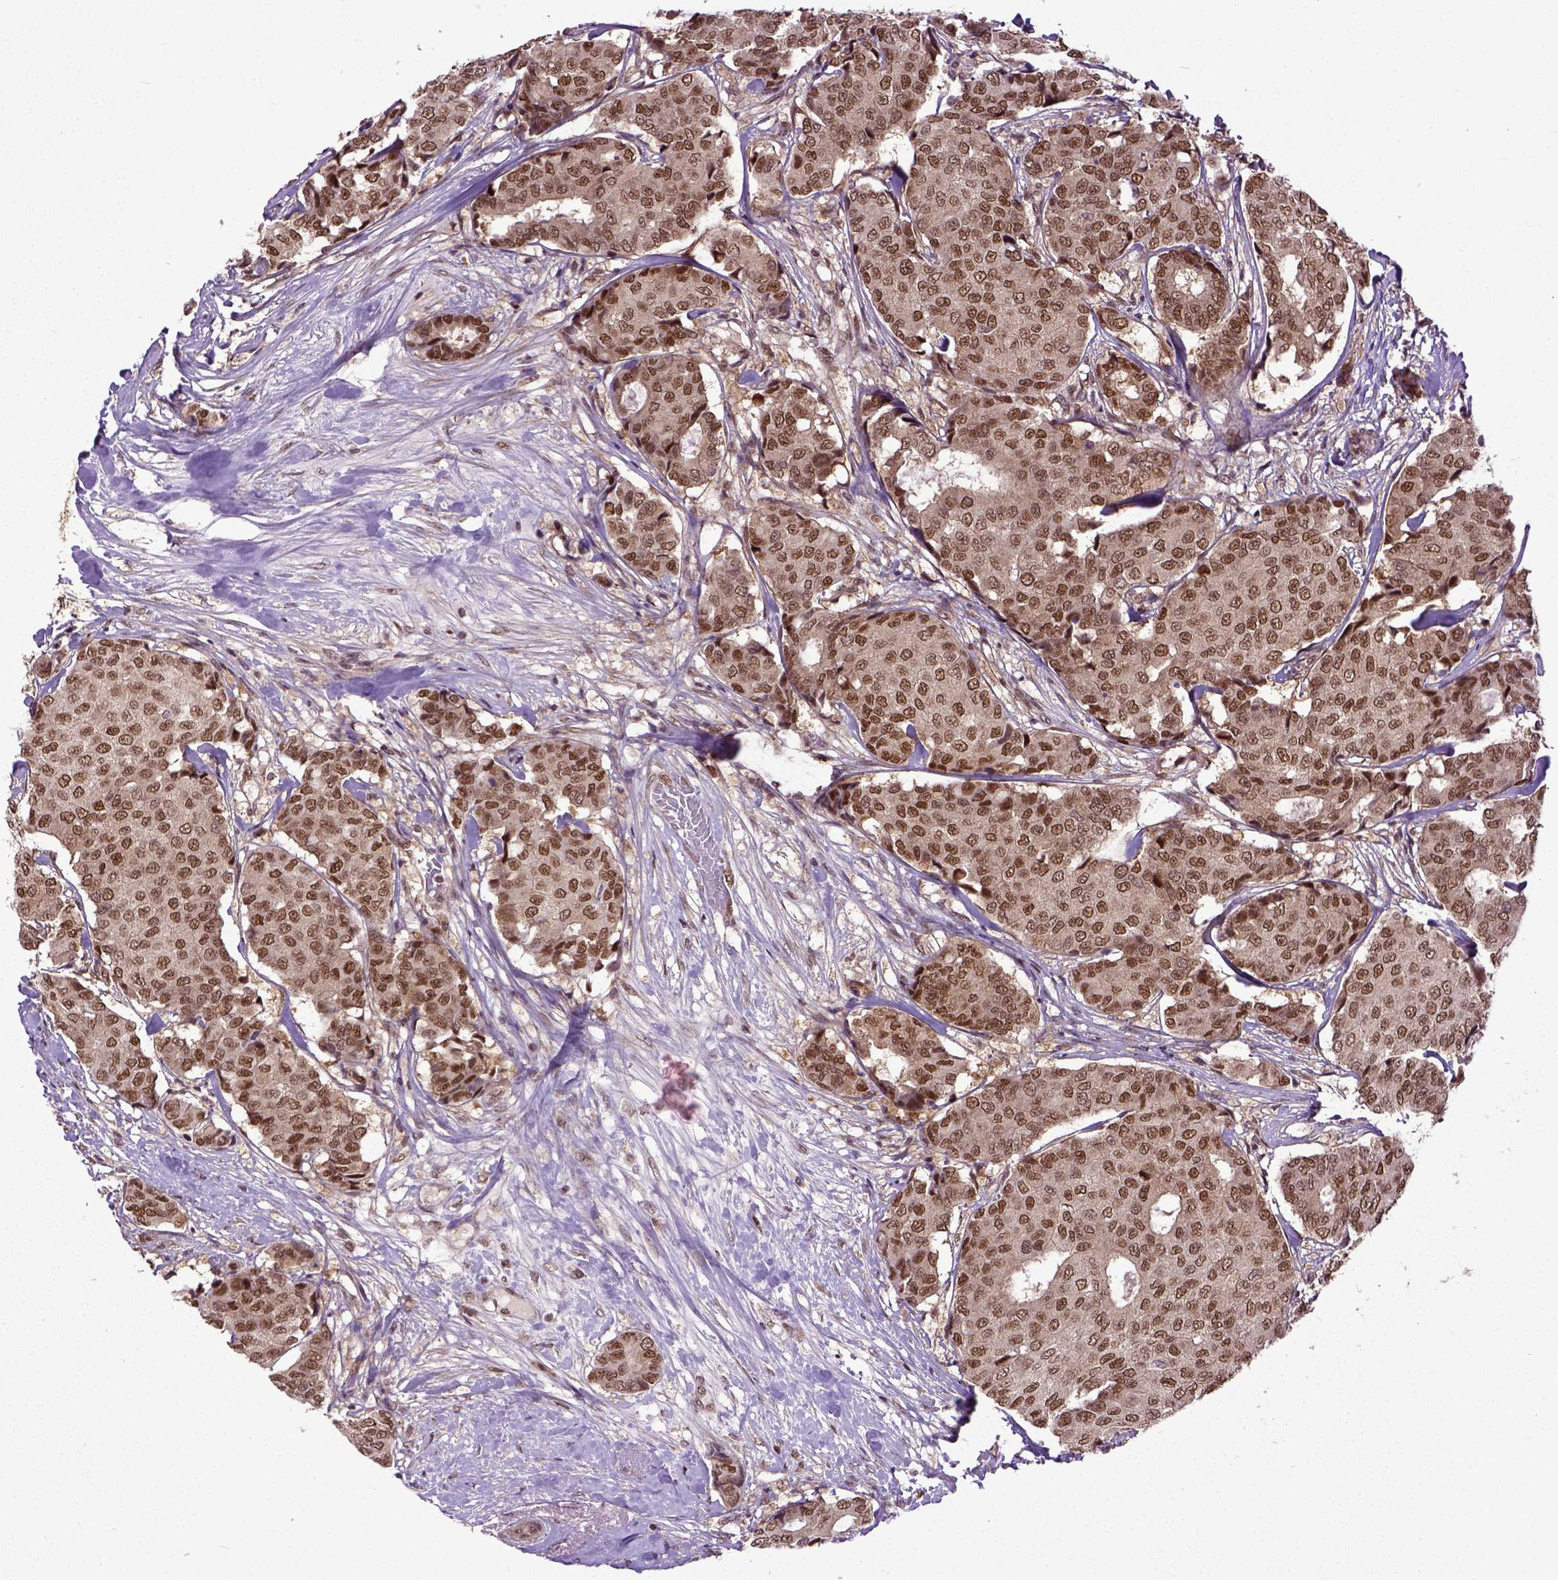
{"staining": {"intensity": "moderate", "quantity": ">75%", "location": "nuclear"}, "tissue": "breast cancer", "cell_type": "Tumor cells", "image_type": "cancer", "snomed": [{"axis": "morphology", "description": "Duct carcinoma"}, {"axis": "topography", "description": "Breast"}], "caption": "This image exhibits breast cancer stained with immunohistochemistry to label a protein in brown. The nuclear of tumor cells show moderate positivity for the protein. Nuclei are counter-stained blue.", "gene": "UBA3", "patient": {"sex": "female", "age": 75}}